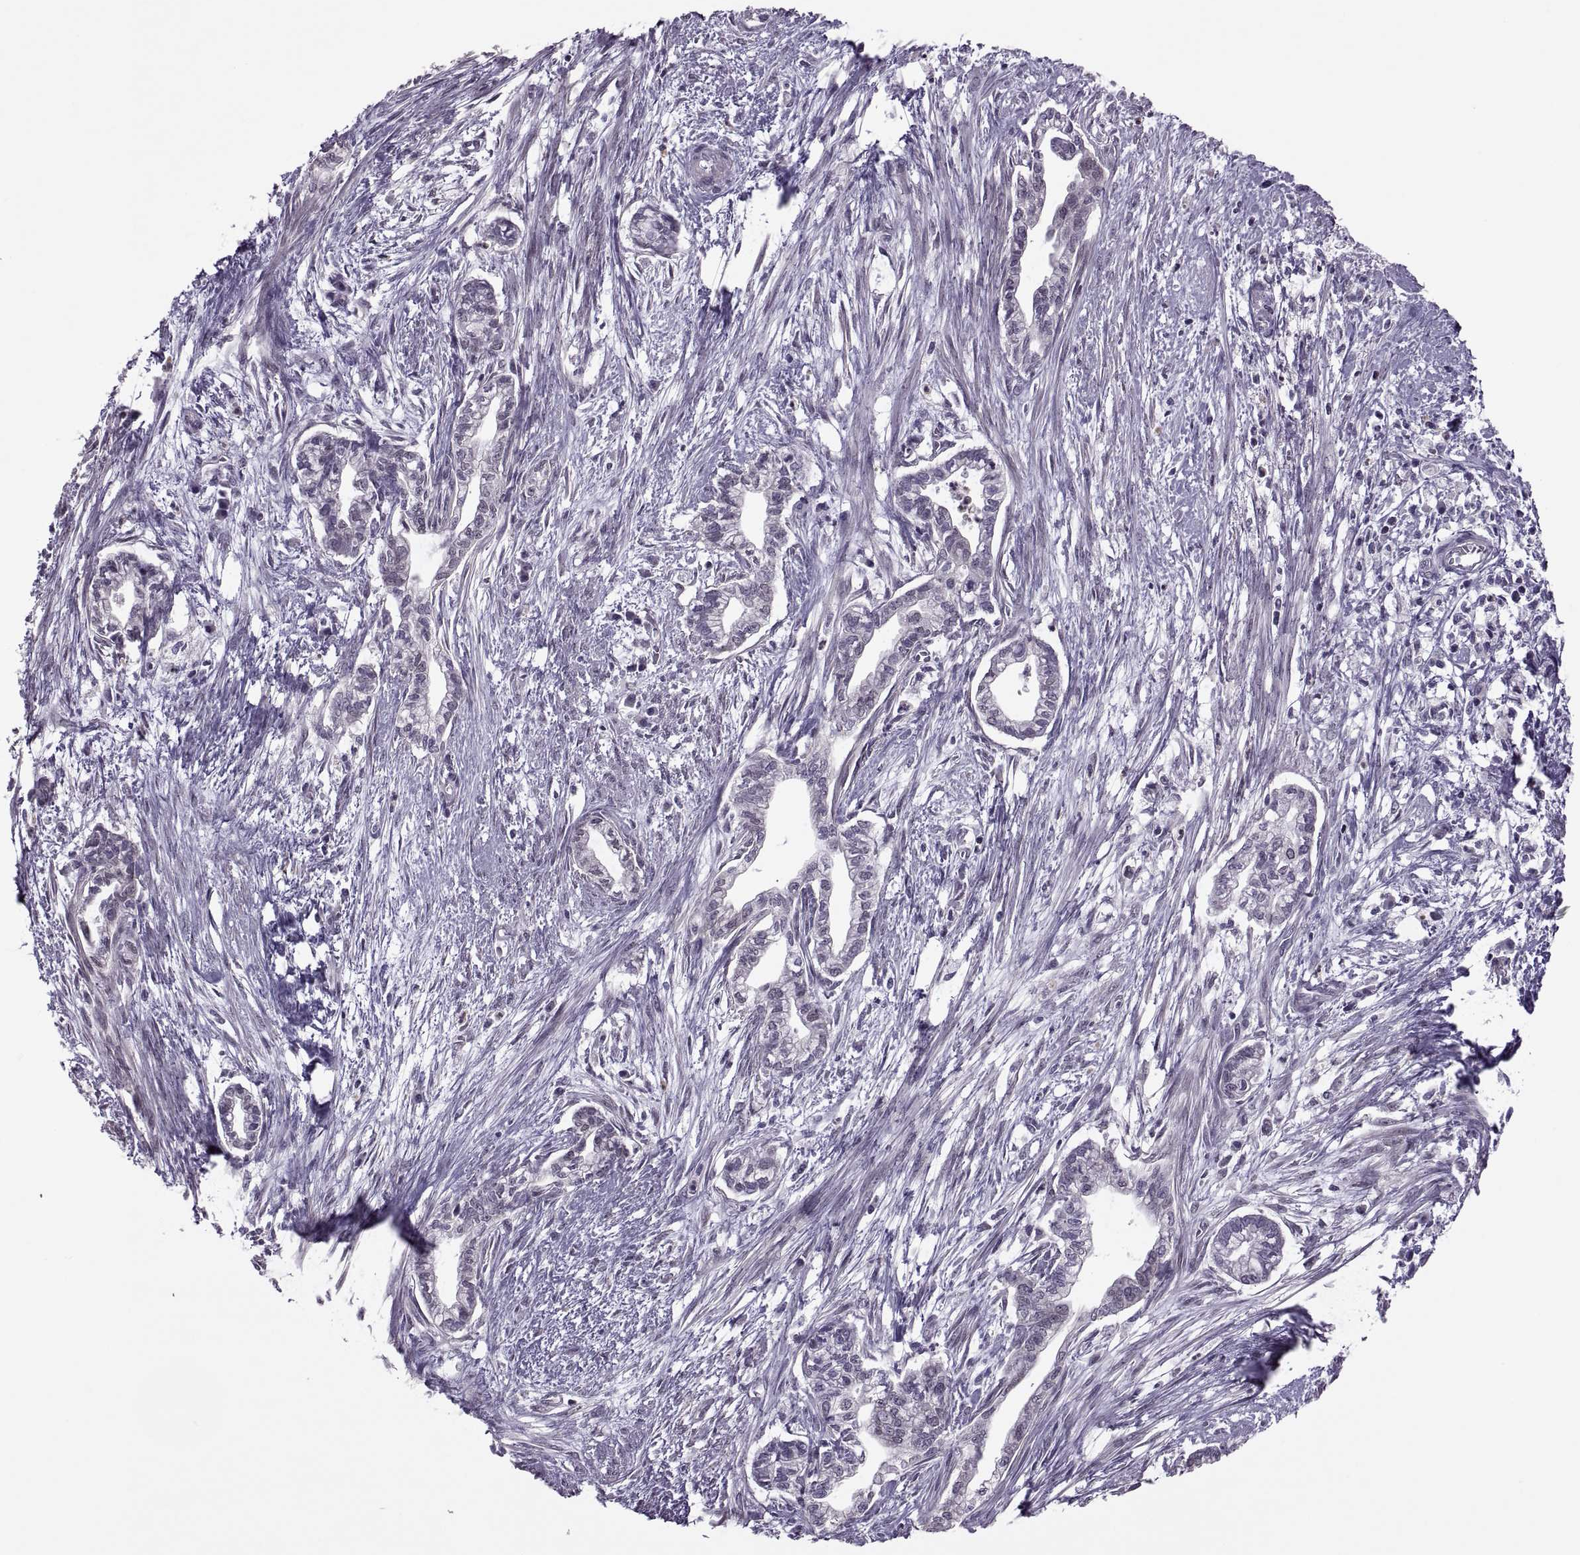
{"staining": {"intensity": "negative", "quantity": "none", "location": "none"}, "tissue": "cervical cancer", "cell_type": "Tumor cells", "image_type": "cancer", "snomed": [{"axis": "morphology", "description": "Adenocarcinoma, NOS"}, {"axis": "topography", "description": "Cervix"}], "caption": "Immunohistochemistry histopathology image of human adenocarcinoma (cervical) stained for a protein (brown), which reveals no staining in tumor cells.", "gene": "ODF3", "patient": {"sex": "female", "age": 62}}